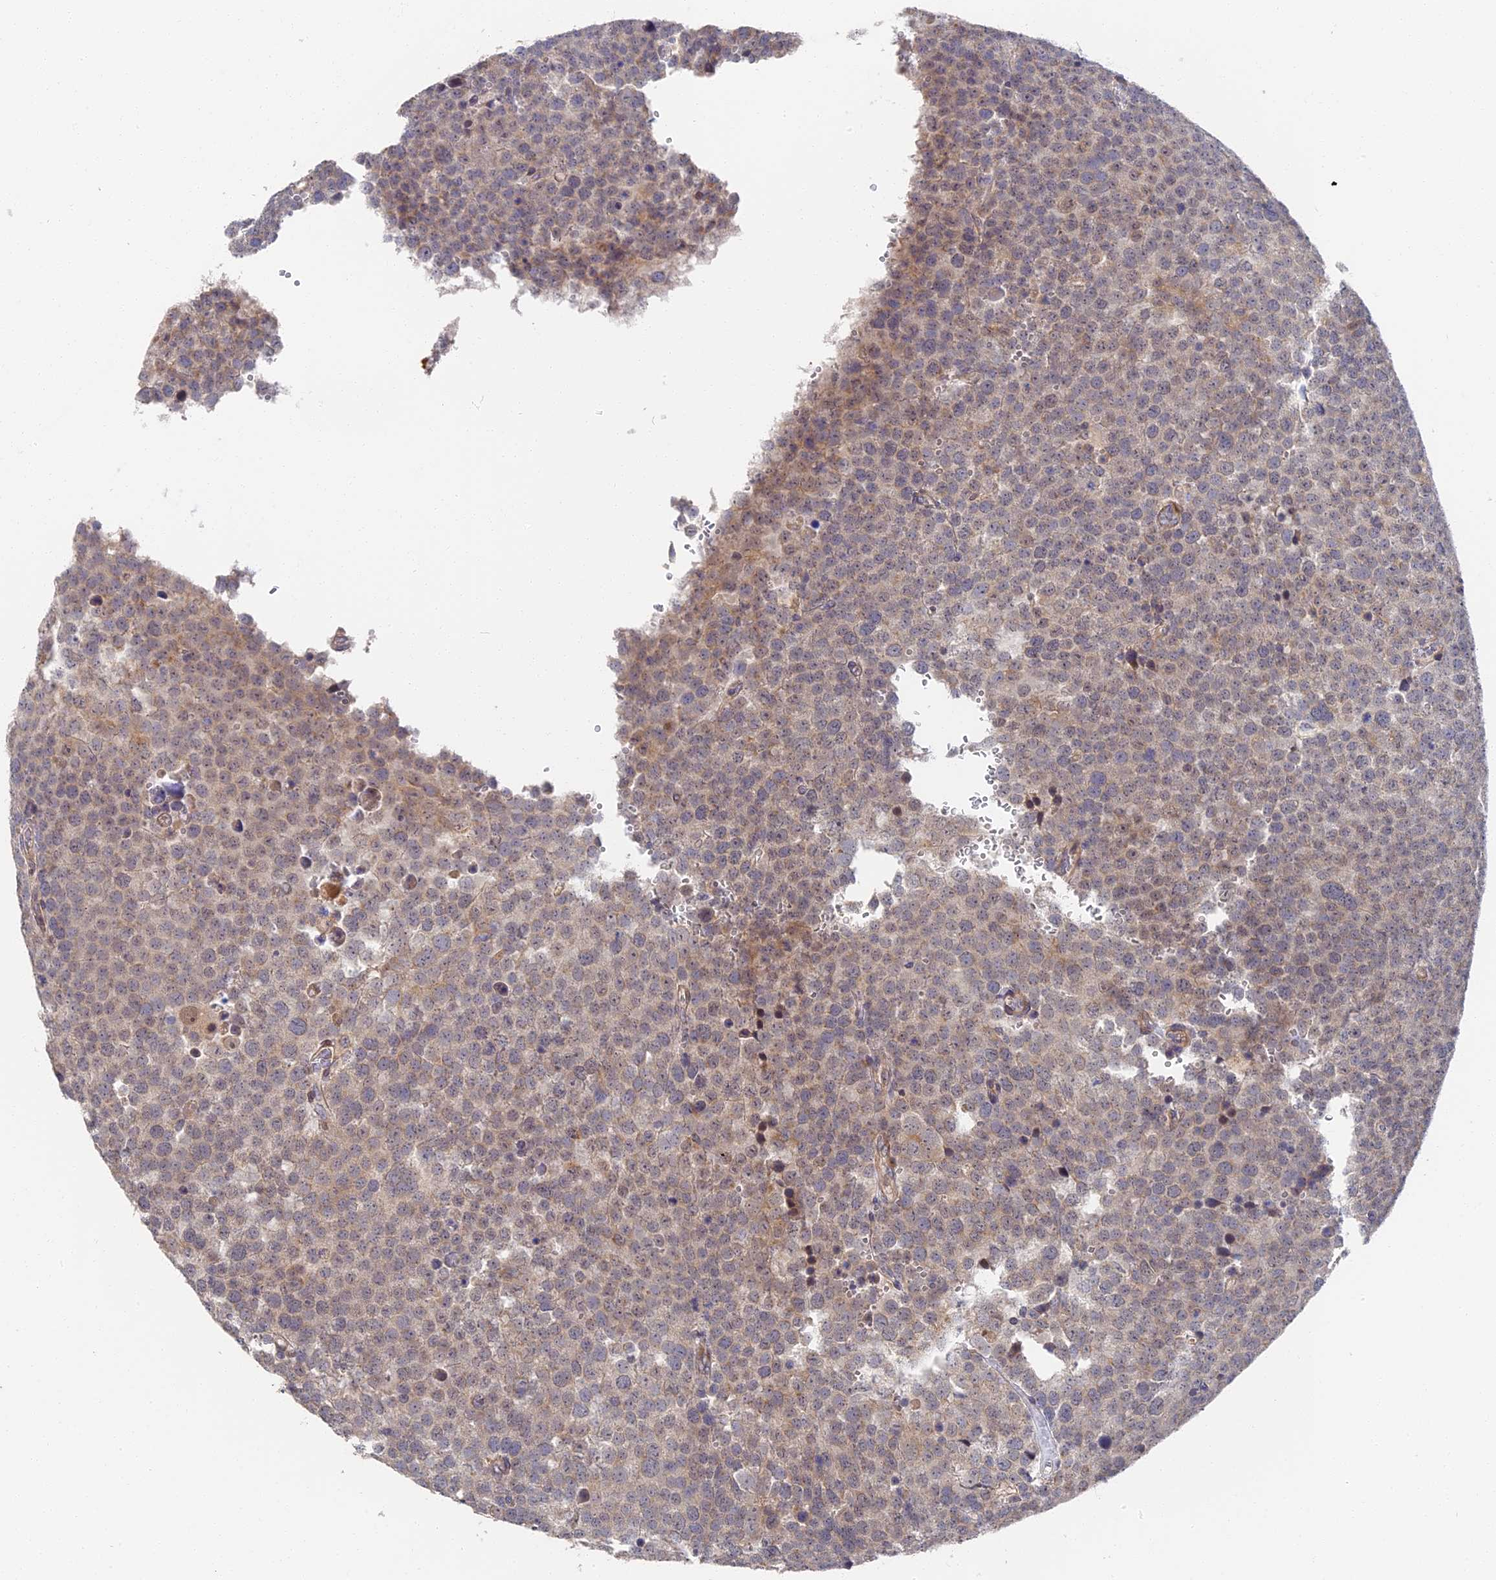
{"staining": {"intensity": "weak", "quantity": "<25%", "location": "cytoplasmic/membranous"}, "tissue": "testis cancer", "cell_type": "Tumor cells", "image_type": "cancer", "snomed": [{"axis": "morphology", "description": "Seminoma, NOS"}, {"axis": "topography", "description": "Testis"}], "caption": "A photomicrograph of seminoma (testis) stained for a protein demonstrates no brown staining in tumor cells. (Brightfield microscopy of DAB immunohistochemistry (IHC) at high magnification).", "gene": "CCDC113", "patient": {"sex": "male", "age": 71}}